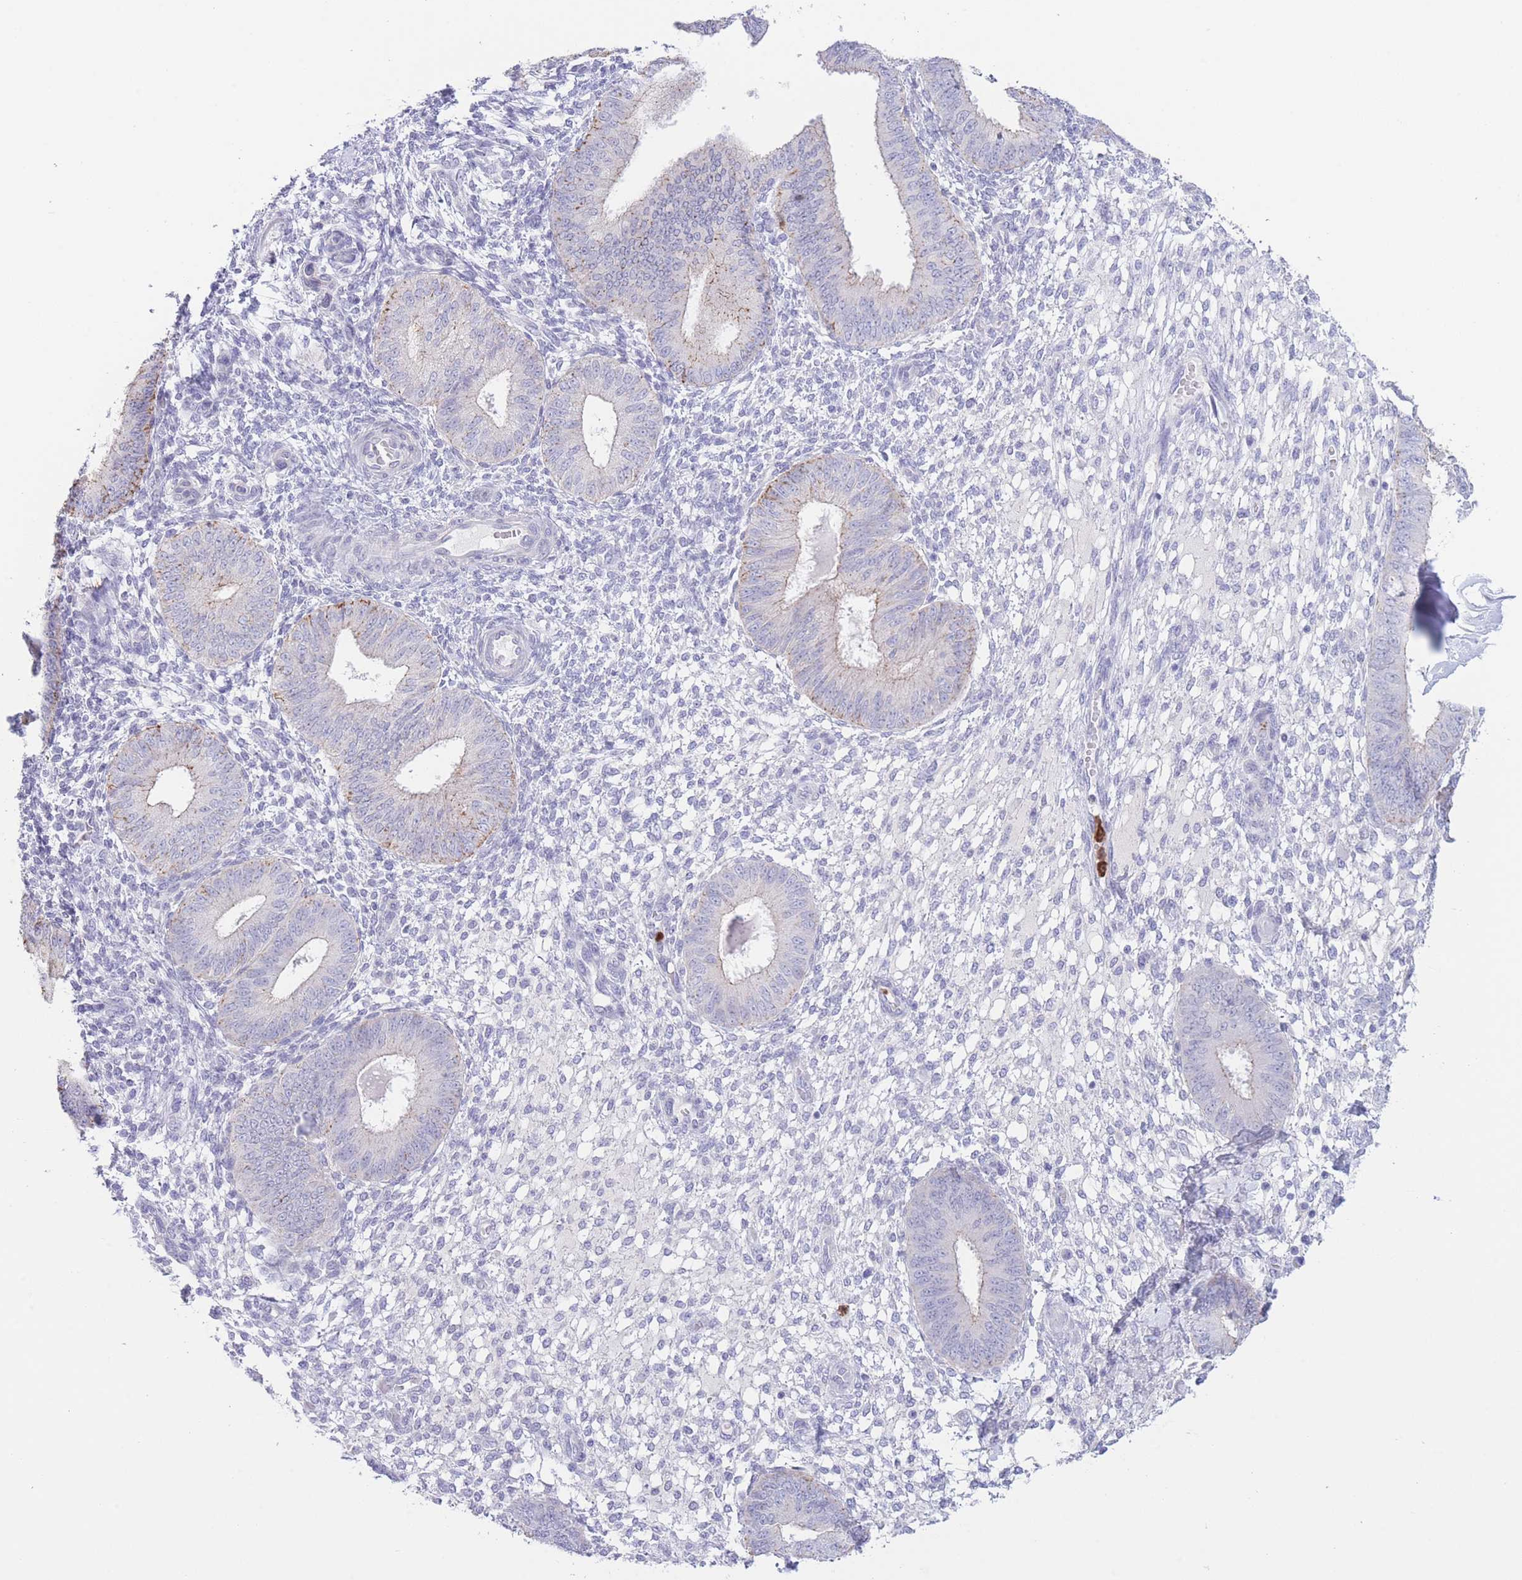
{"staining": {"intensity": "negative", "quantity": "none", "location": "none"}, "tissue": "endometrium", "cell_type": "Cells in endometrial stroma", "image_type": "normal", "snomed": [{"axis": "morphology", "description": "Normal tissue, NOS"}, {"axis": "topography", "description": "Endometrium"}], "caption": "Cells in endometrial stroma show no significant protein expression in normal endometrium. Nuclei are stained in blue.", "gene": "LCLAT1", "patient": {"sex": "female", "age": 49}}